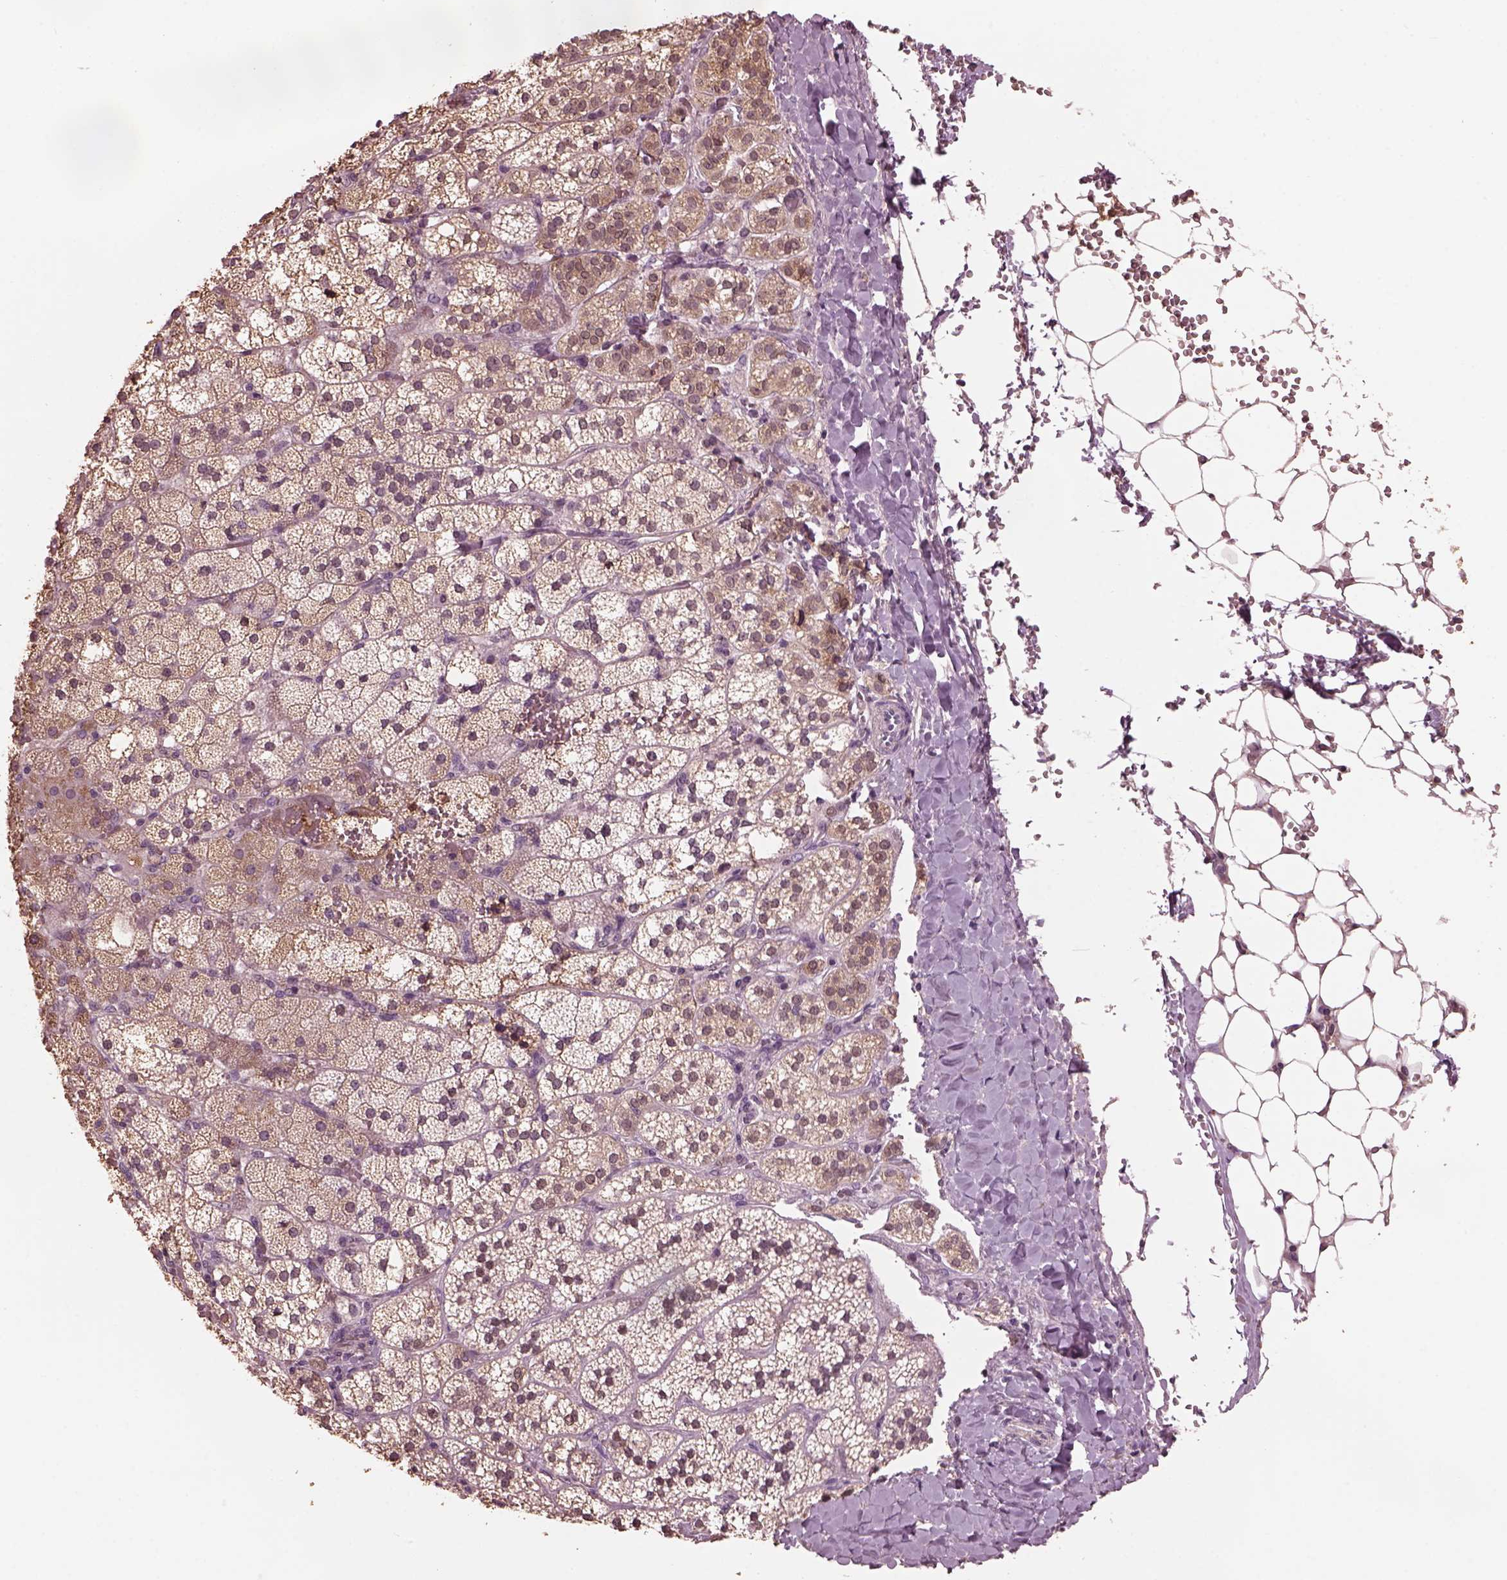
{"staining": {"intensity": "strong", "quantity": "<25%", "location": "cytoplasmic/membranous"}, "tissue": "adrenal gland", "cell_type": "Glandular cells", "image_type": "normal", "snomed": [{"axis": "morphology", "description": "Normal tissue, NOS"}, {"axis": "topography", "description": "Adrenal gland"}], "caption": "An image of adrenal gland stained for a protein shows strong cytoplasmic/membranous brown staining in glandular cells. The staining was performed using DAB to visualize the protein expression in brown, while the nuclei were stained in blue with hematoxylin (Magnification: 20x).", "gene": "SRI", "patient": {"sex": "male", "age": 53}}